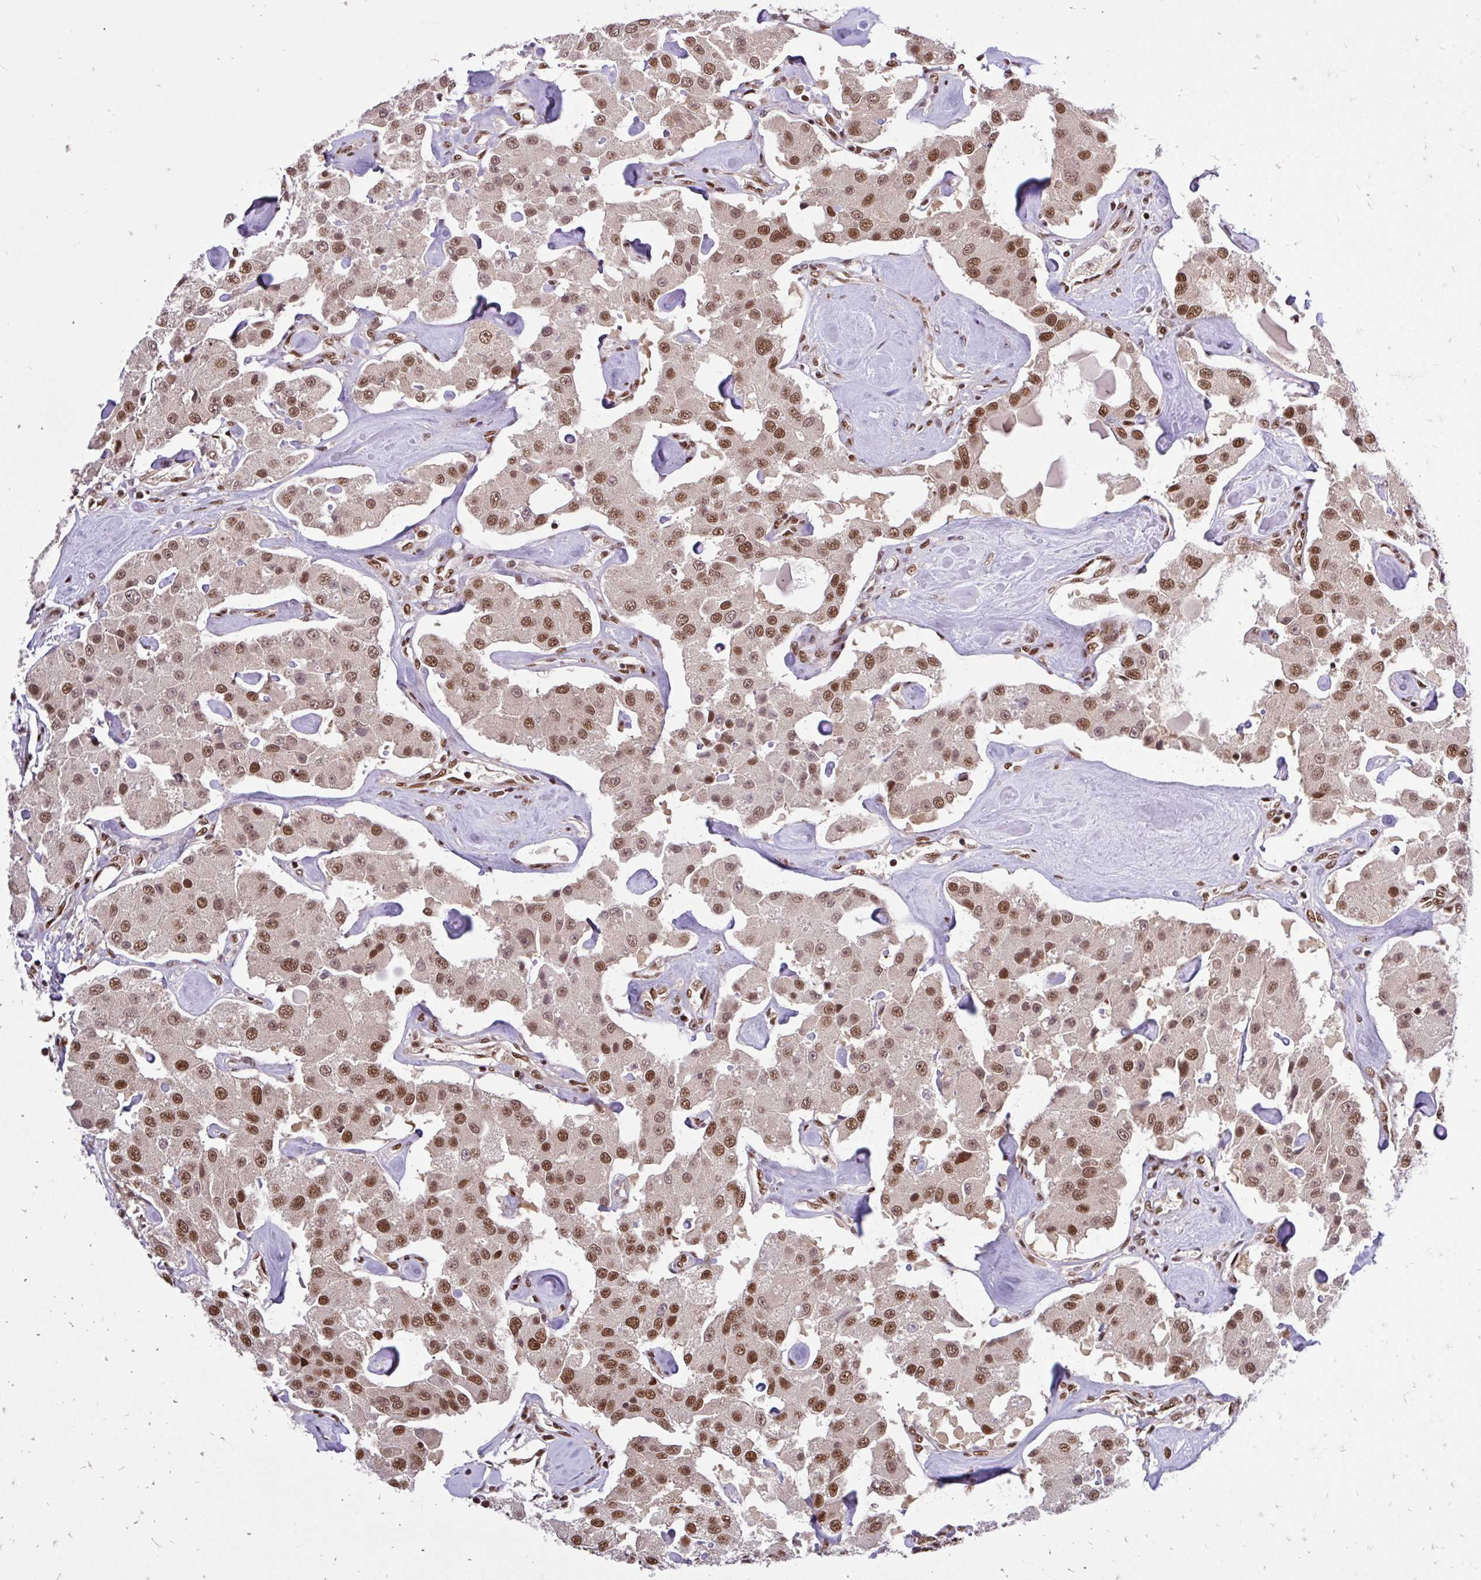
{"staining": {"intensity": "moderate", "quantity": ">75%", "location": "nuclear"}, "tissue": "carcinoid", "cell_type": "Tumor cells", "image_type": "cancer", "snomed": [{"axis": "morphology", "description": "Carcinoid, malignant, NOS"}, {"axis": "topography", "description": "Pancreas"}], "caption": "This histopathology image displays immunohistochemistry (IHC) staining of human carcinoid (malignant), with medium moderate nuclear expression in approximately >75% of tumor cells.", "gene": "ABCA9", "patient": {"sex": "male", "age": 41}}